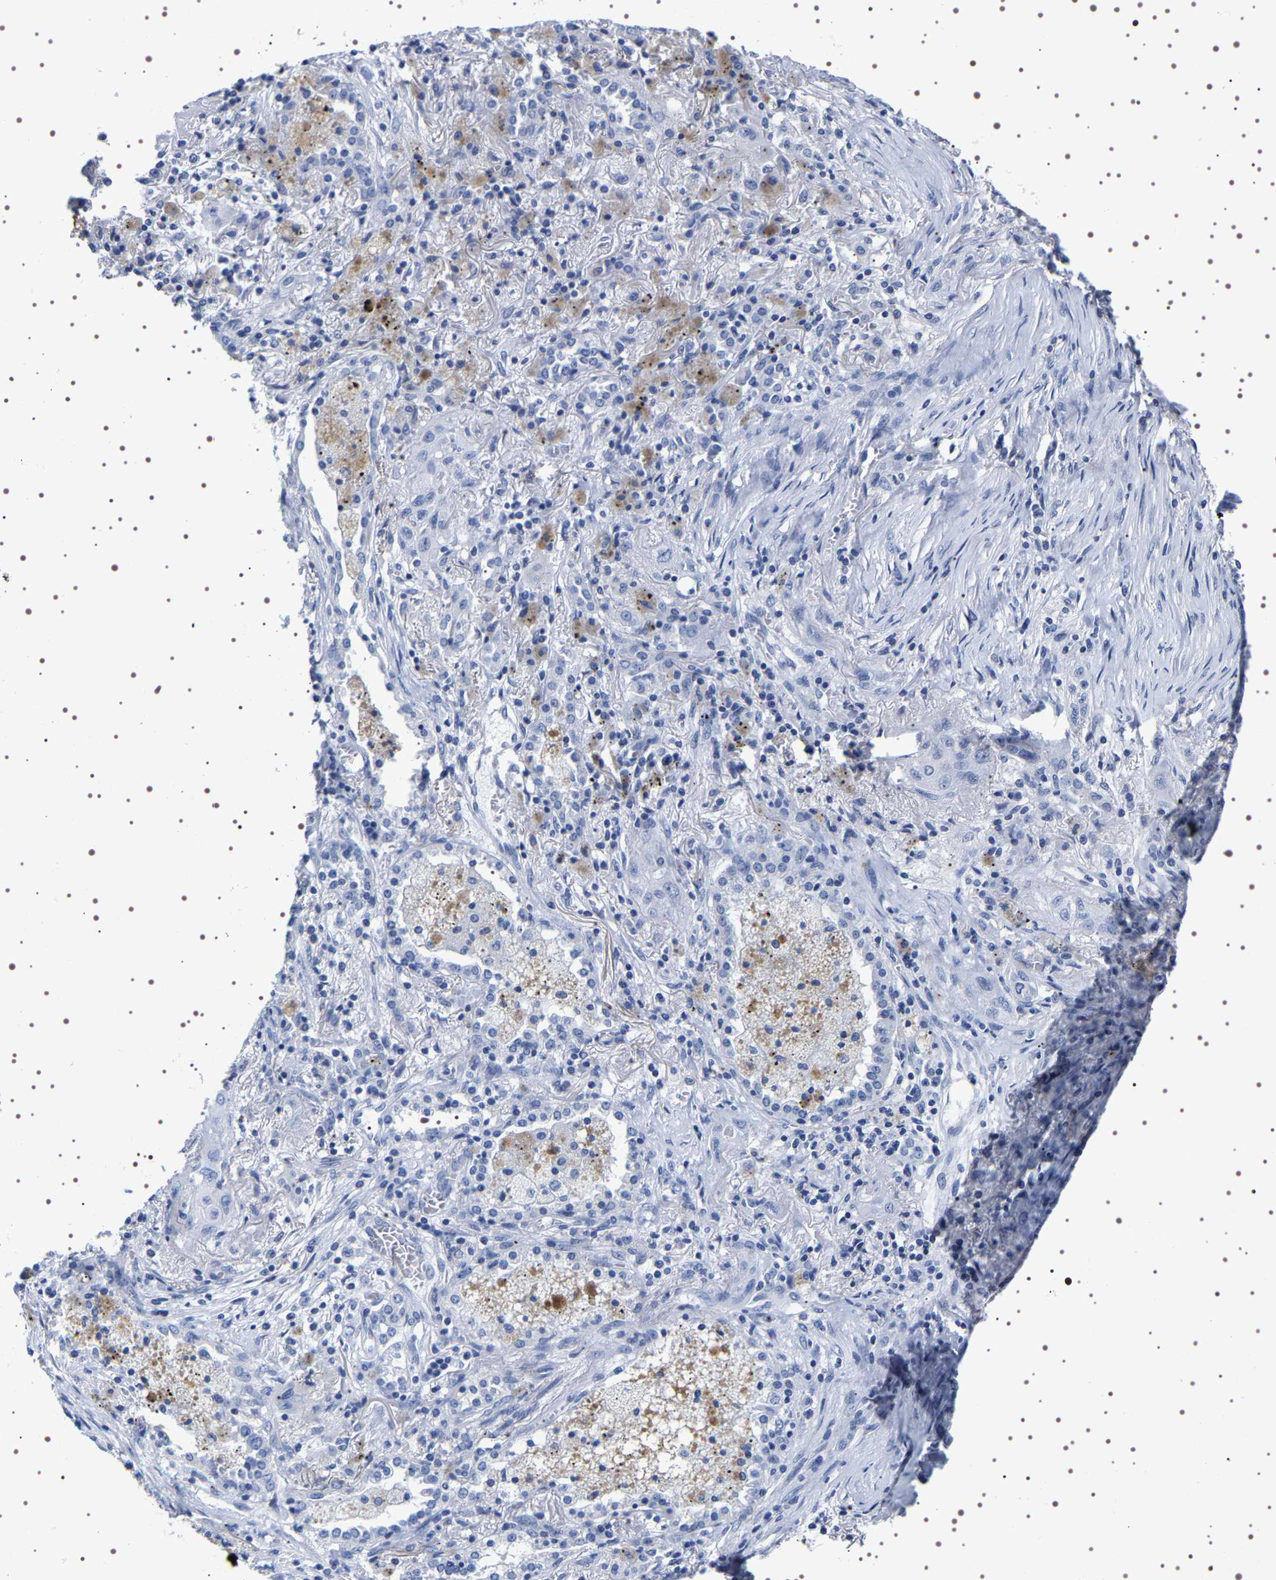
{"staining": {"intensity": "negative", "quantity": "none", "location": "none"}, "tissue": "lung cancer", "cell_type": "Tumor cells", "image_type": "cancer", "snomed": [{"axis": "morphology", "description": "Squamous cell carcinoma, NOS"}, {"axis": "topography", "description": "Lung"}], "caption": "This image is of lung cancer (squamous cell carcinoma) stained with immunohistochemistry (IHC) to label a protein in brown with the nuclei are counter-stained blue. There is no staining in tumor cells. The staining is performed using DAB brown chromogen with nuclei counter-stained in using hematoxylin.", "gene": "UBQLN3", "patient": {"sex": "female", "age": 47}}